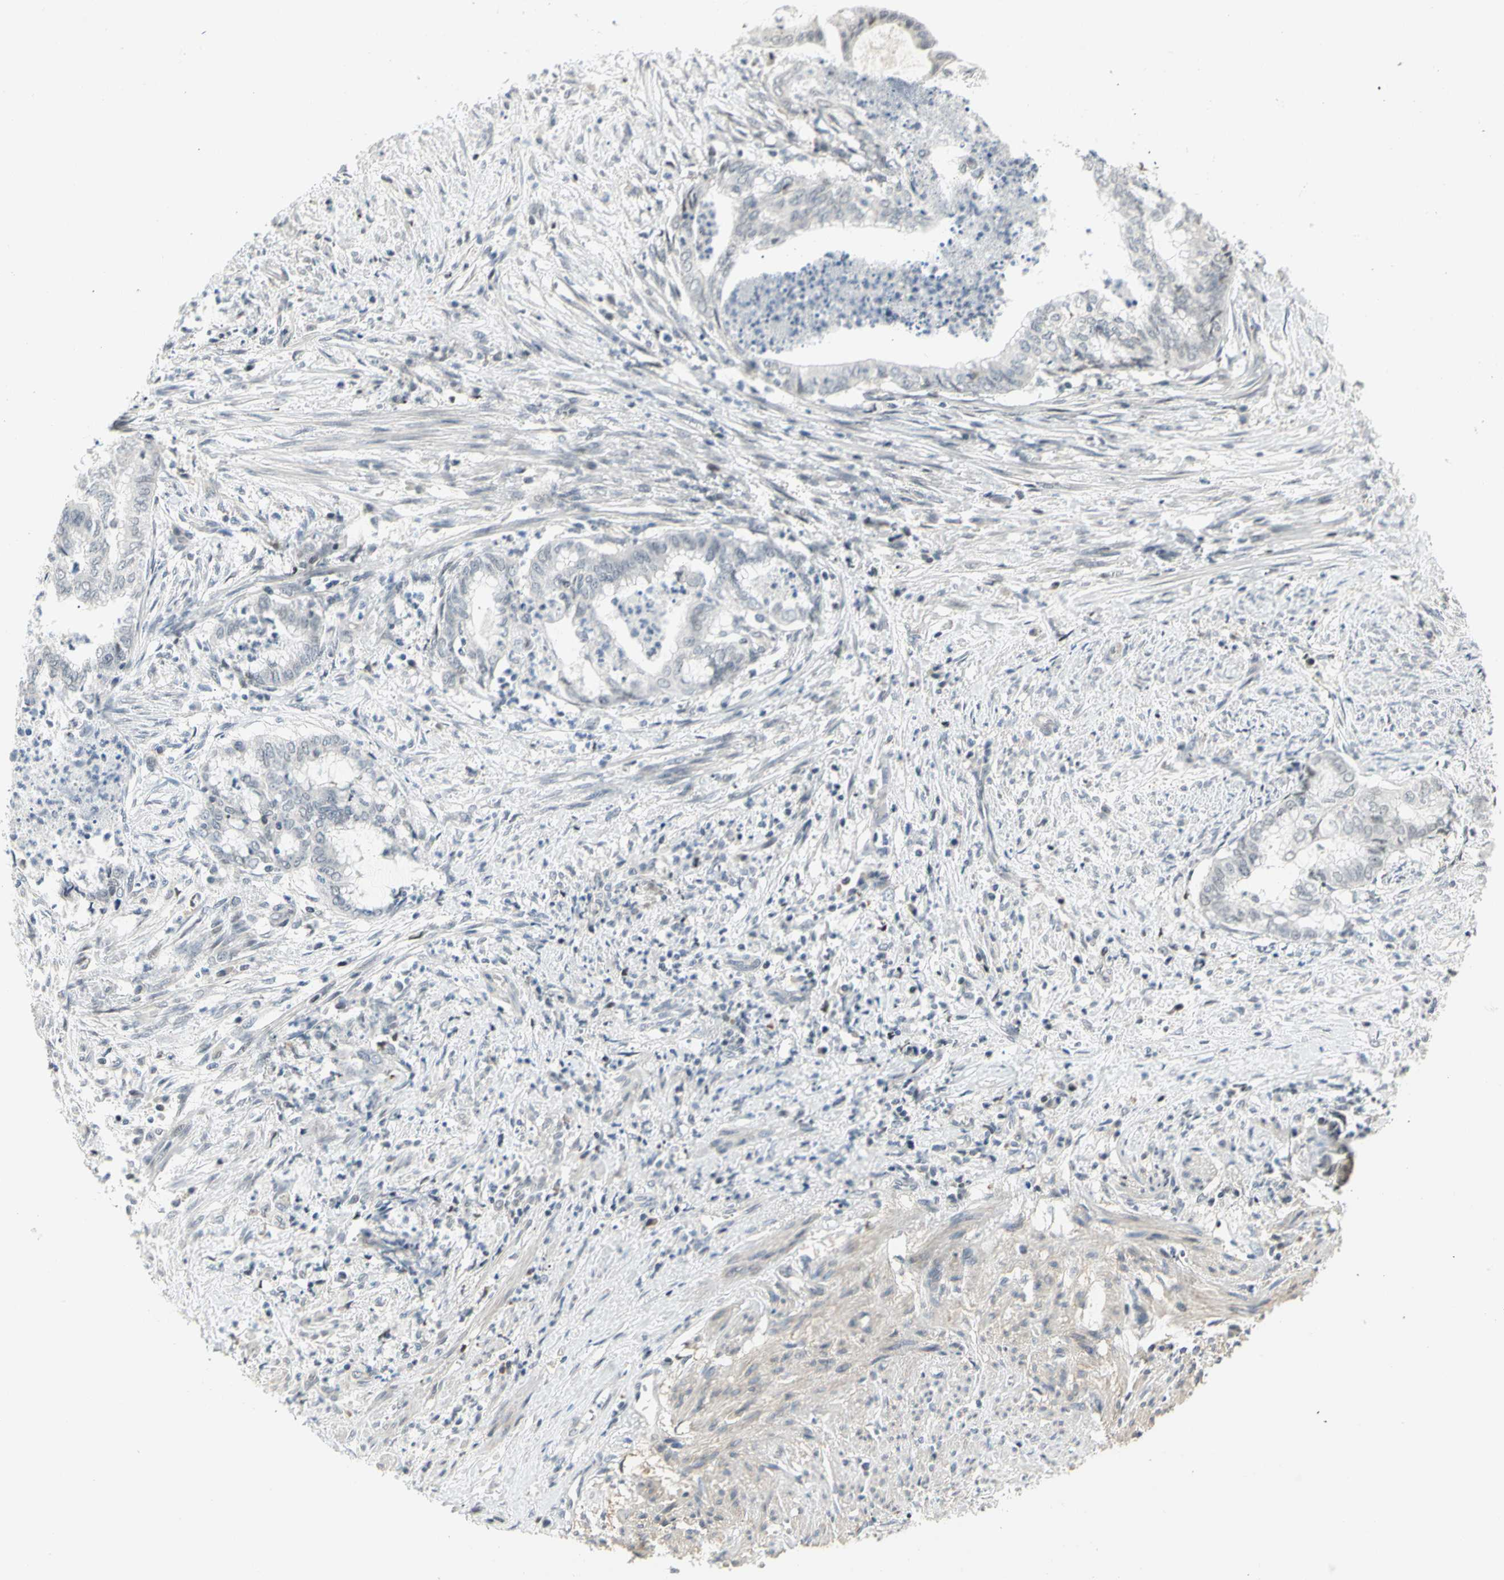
{"staining": {"intensity": "negative", "quantity": "none", "location": "none"}, "tissue": "endometrial cancer", "cell_type": "Tumor cells", "image_type": "cancer", "snomed": [{"axis": "morphology", "description": "Necrosis, NOS"}, {"axis": "morphology", "description": "Adenocarcinoma, NOS"}, {"axis": "topography", "description": "Endometrium"}], "caption": "A high-resolution image shows immunohistochemistry staining of adenocarcinoma (endometrial), which exhibits no significant staining in tumor cells.", "gene": "IMPG2", "patient": {"sex": "female", "age": 79}}